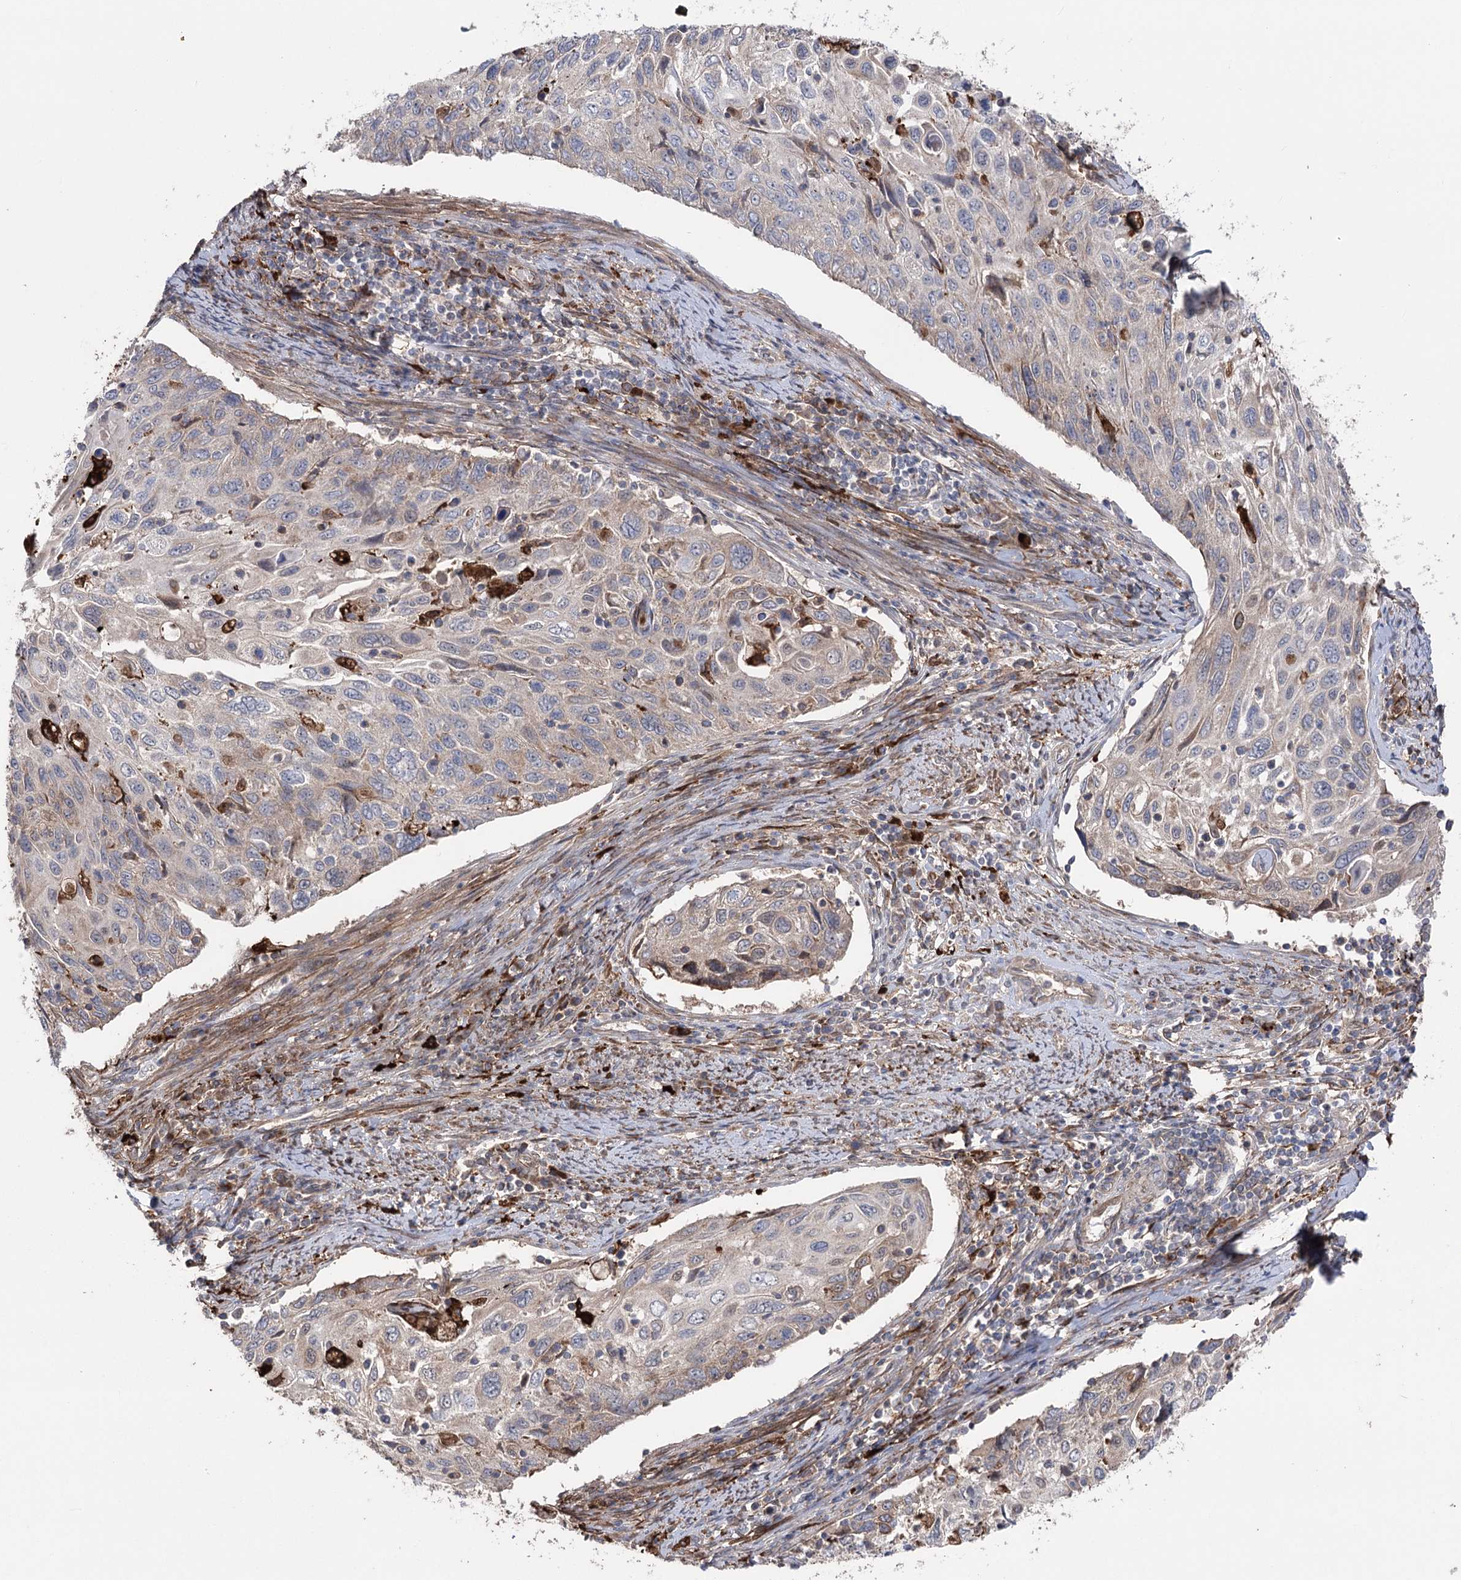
{"staining": {"intensity": "negative", "quantity": "none", "location": "none"}, "tissue": "cervical cancer", "cell_type": "Tumor cells", "image_type": "cancer", "snomed": [{"axis": "morphology", "description": "Squamous cell carcinoma, NOS"}, {"axis": "topography", "description": "Cervix"}], "caption": "There is no significant positivity in tumor cells of cervical cancer (squamous cell carcinoma).", "gene": "OTUD1", "patient": {"sex": "female", "age": 70}}